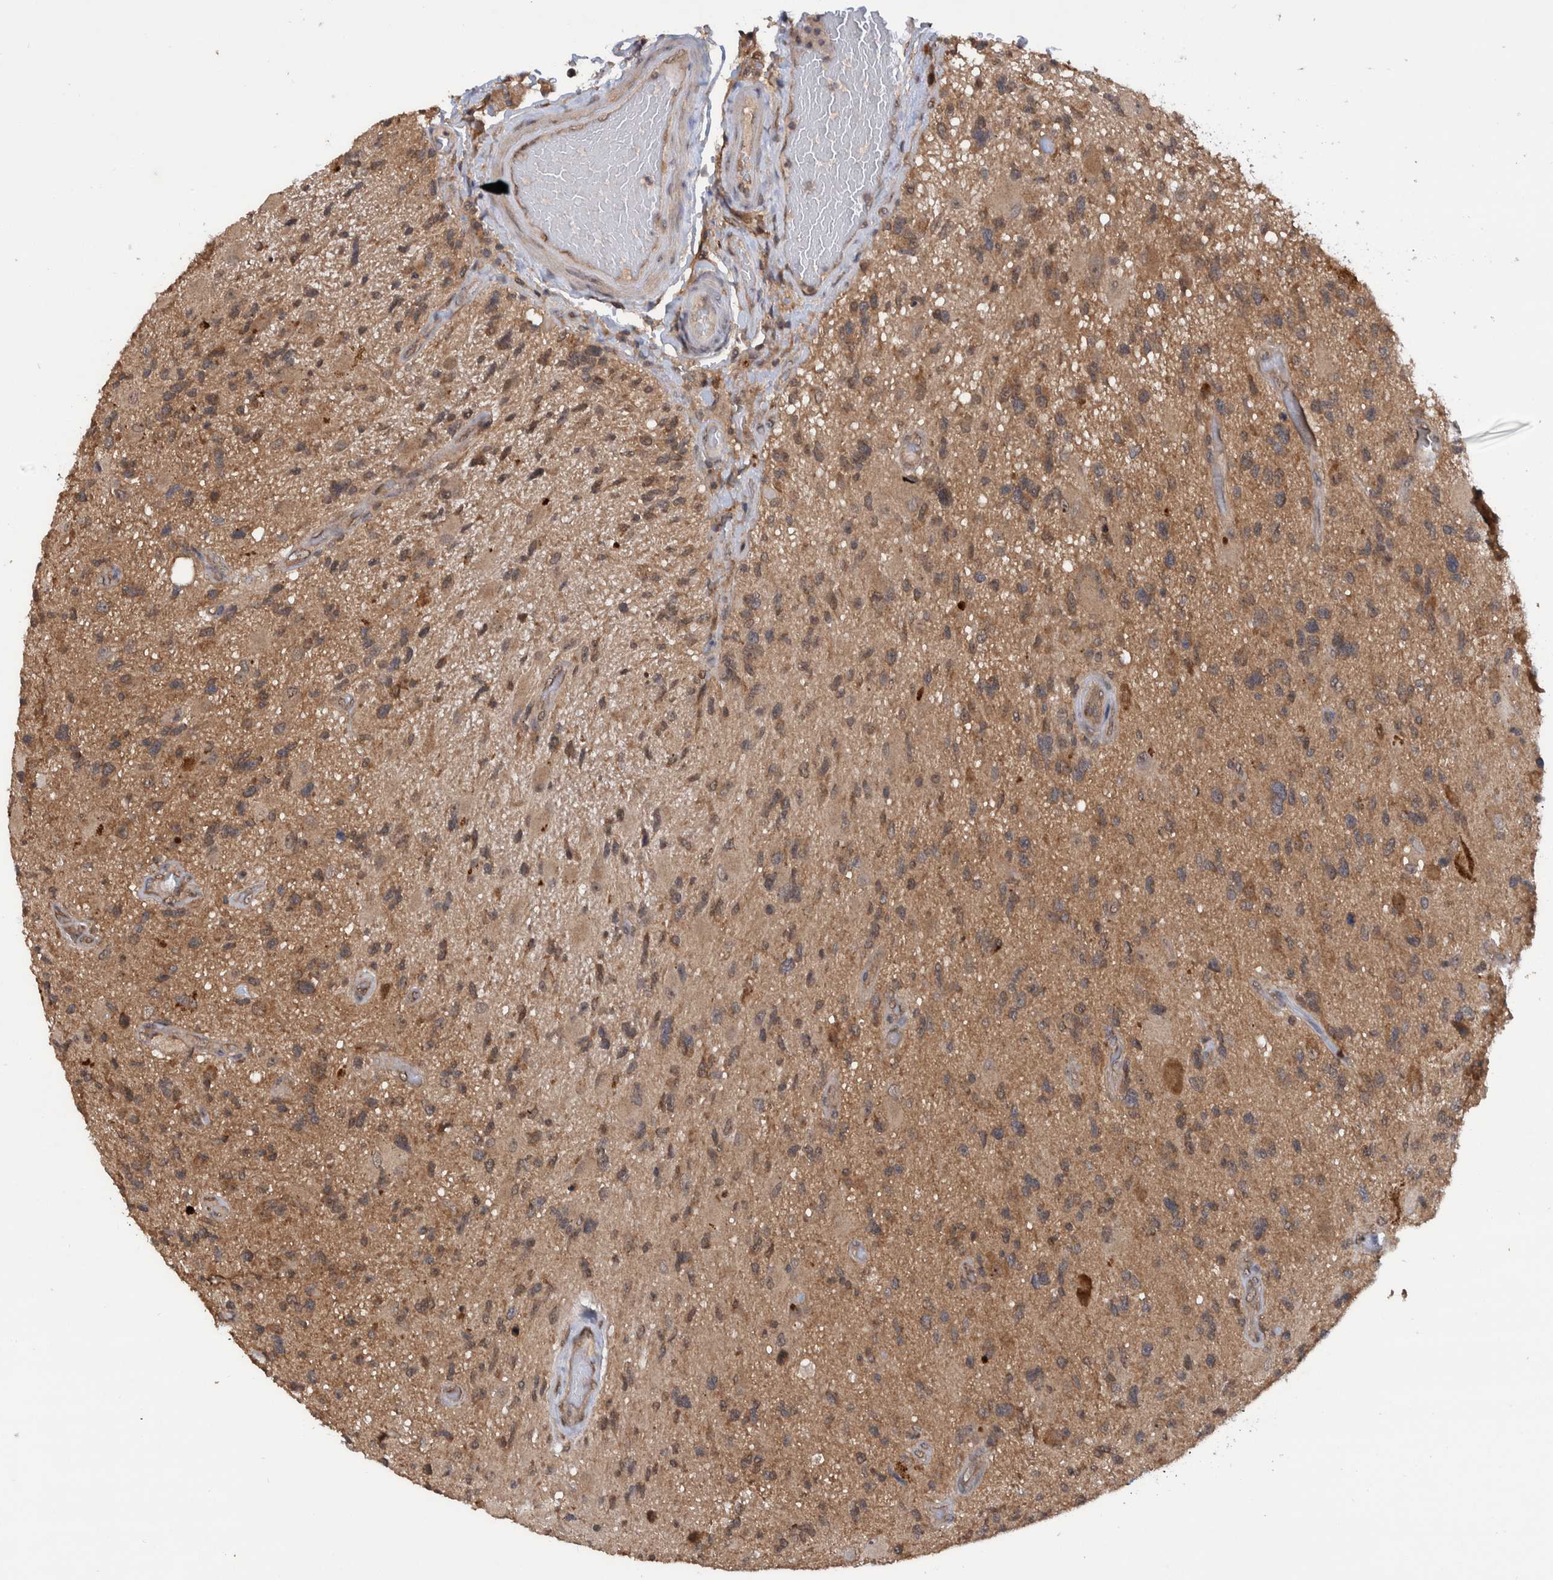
{"staining": {"intensity": "weak", "quantity": ">75%", "location": "cytoplasmic/membranous"}, "tissue": "glioma", "cell_type": "Tumor cells", "image_type": "cancer", "snomed": [{"axis": "morphology", "description": "Glioma, malignant, High grade"}, {"axis": "topography", "description": "Brain"}], "caption": "The histopathology image exhibits staining of malignant glioma (high-grade), revealing weak cytoplasmic/membranous protein expression (brown color) within tumor cells. (Brightfield microscopy of DAB IHC at high magnification).", "gene": "PLPBP", "patient": {"sex": "male", "age": 33}}